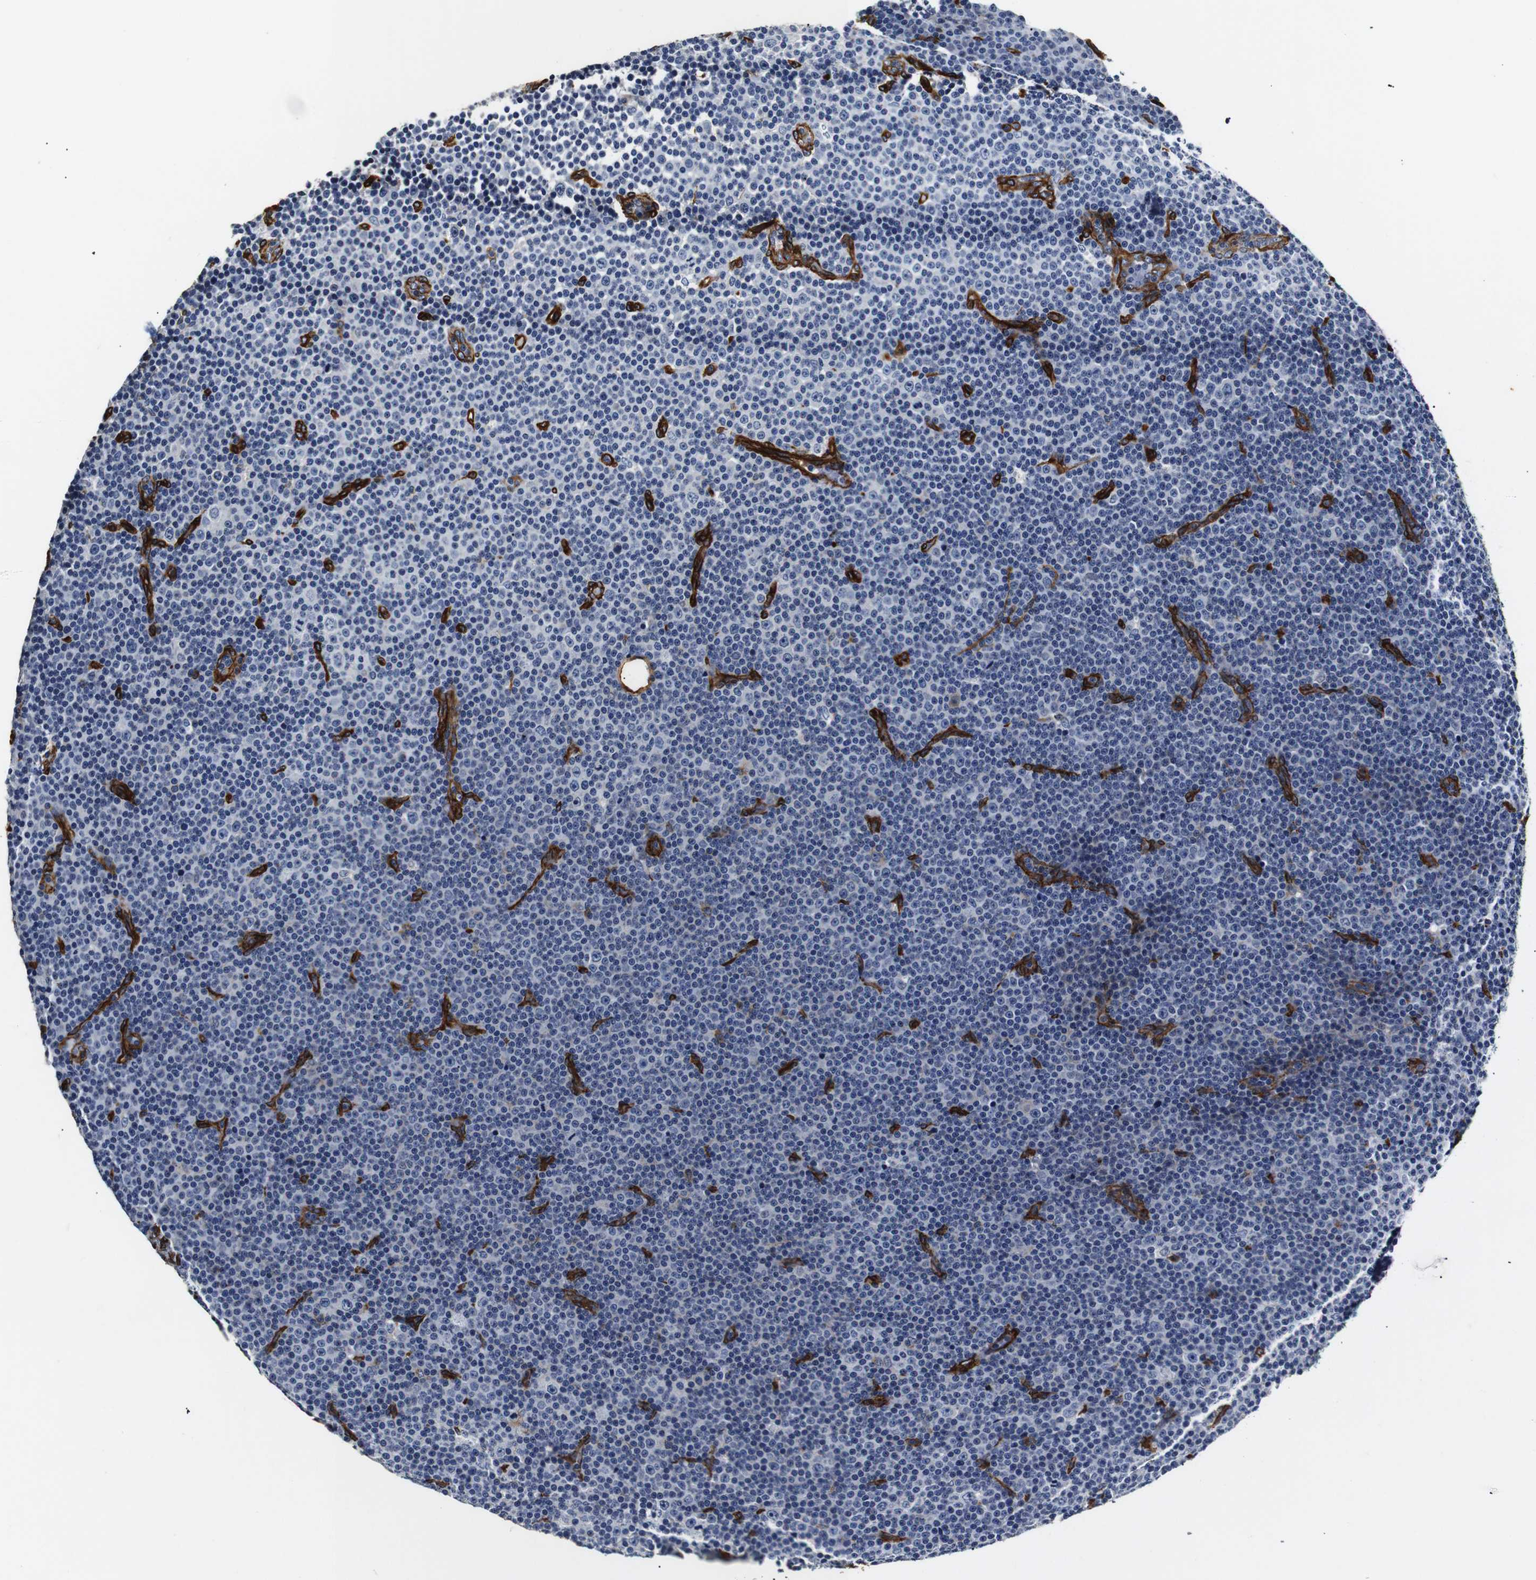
{"staining": {"intensity": "negative", "quantity": "none", "location": "none"}, "tissue": "lymphoma", "cell_type": "Tumor cells", "image_type": "cancer", "snomed": [{"axis": "morphology", "description": "Malignant lymphoma, non-Hodgkin's type, Low grade"}, {"axis": "topography", "description": "Lymph node"}], "caption": "Immunohistochemistry (IHC) photomicrograph of neoplastic tissue: lymphoma stained with DAB (3,3'-diaminobenzidine) exhibits no significant protein staining in tumor cells. The staining was performed using DAB to visualize the protein expression in brown, while the nuclei were stained in blue with hematoxylin (Magnification: 20x).", "gene": "CAV2", "patient": {"sex": "female", "age": 67}}